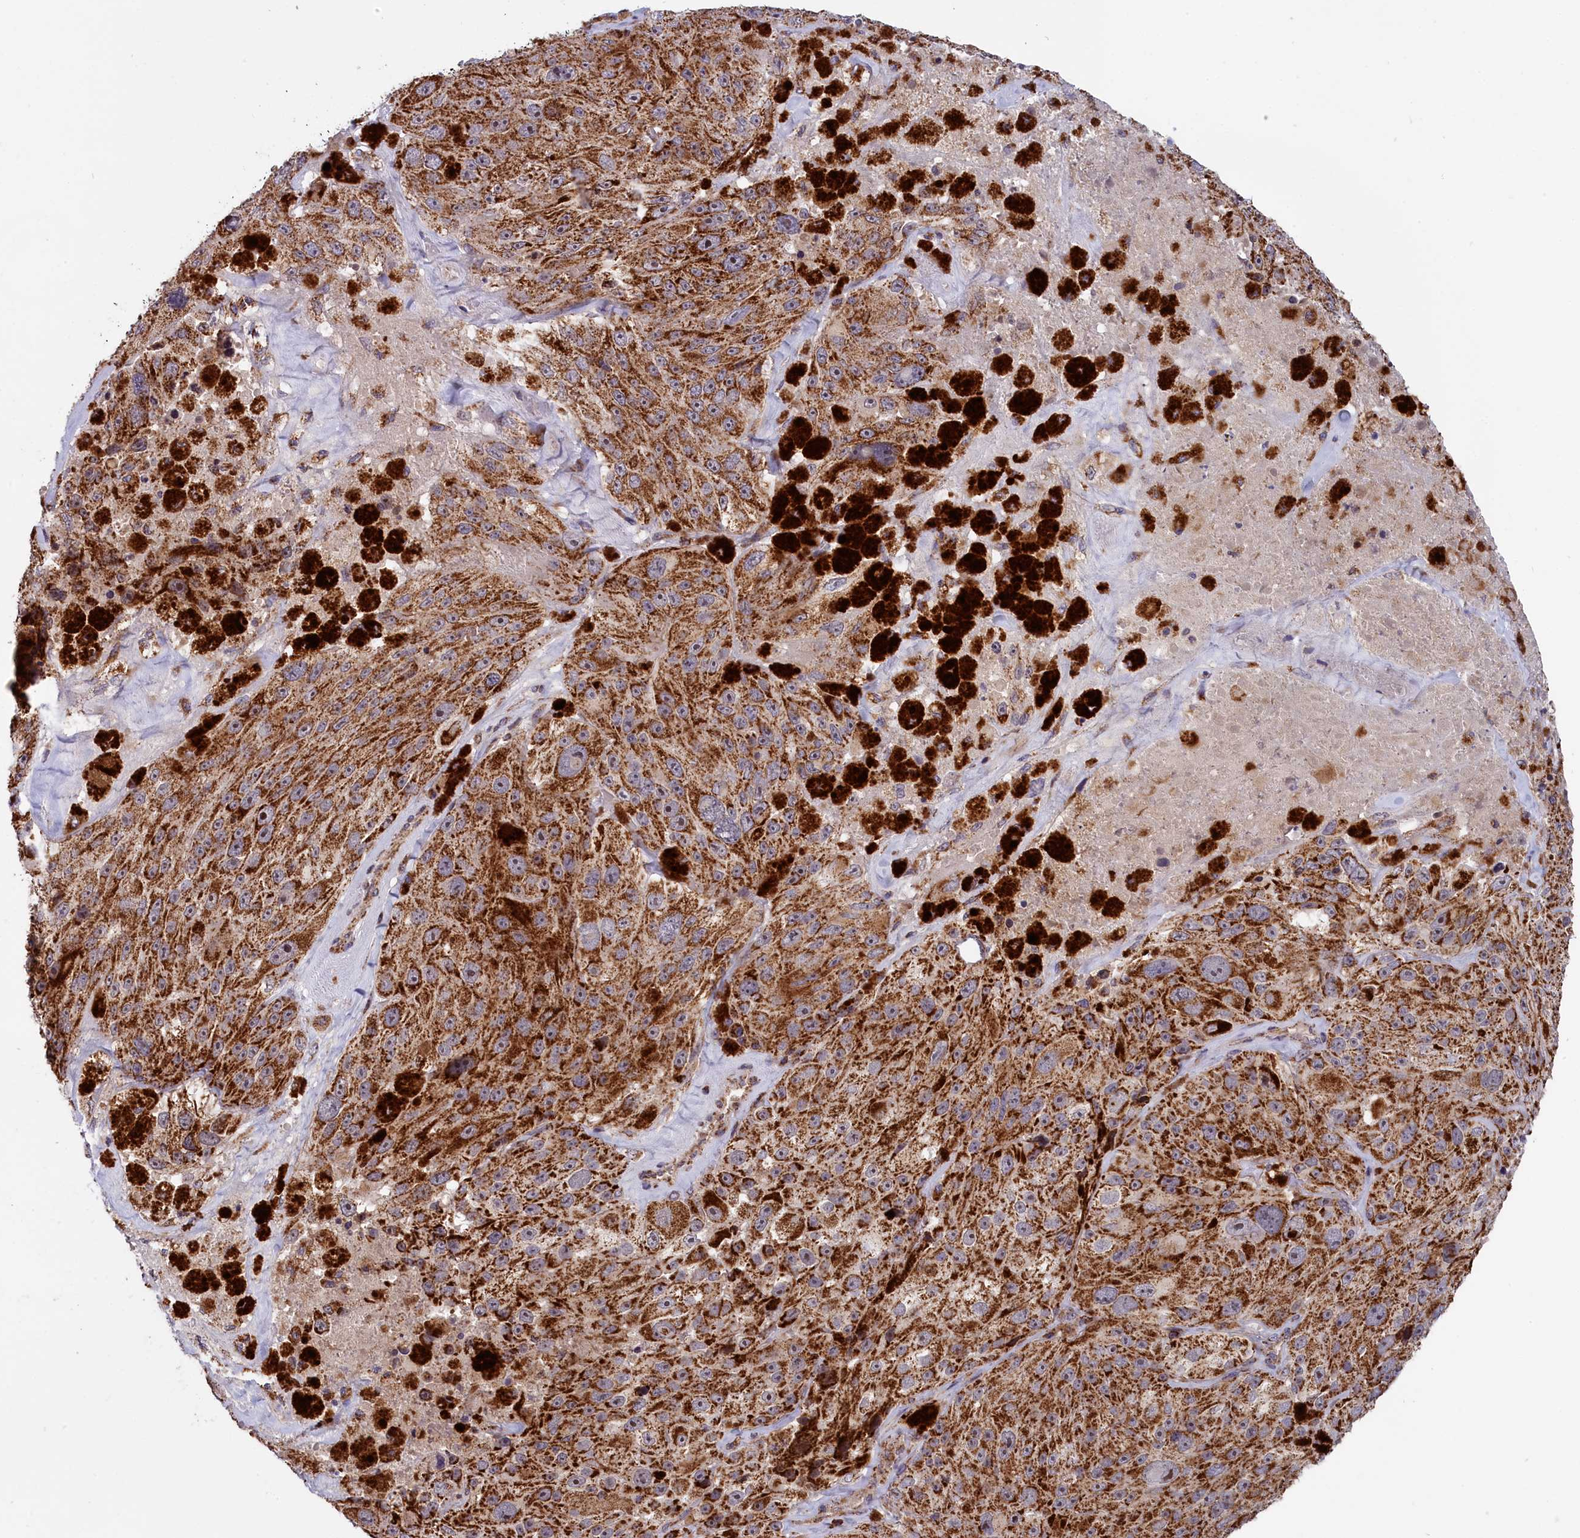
{"staining": {"intensity": "moderate", "quantity": ">75%", "location": "cytoplasmic/membranous"}, "tissue": "melanoma", "cell_type": "Tumor cells", "image_type": "cancer", "snomed": [{"axis": "morphology", "description": "Malignant melanoma, Metastatic site"}, {"axis": "topography", "description": "Lymph node"}], "caption": "Immunohistochemistry (IHC) micrograph of neoplastic tissue: human melanoma stained using immunohistochemistry reveals medium levels of moderate protein expression localized specifically in the cytoplasmic/membranous of tumor cells, appearing as a cytoplasmic/membranous brown color.", "gene": "TIMM44", "patient": {"sex": "male", "age": 62}}